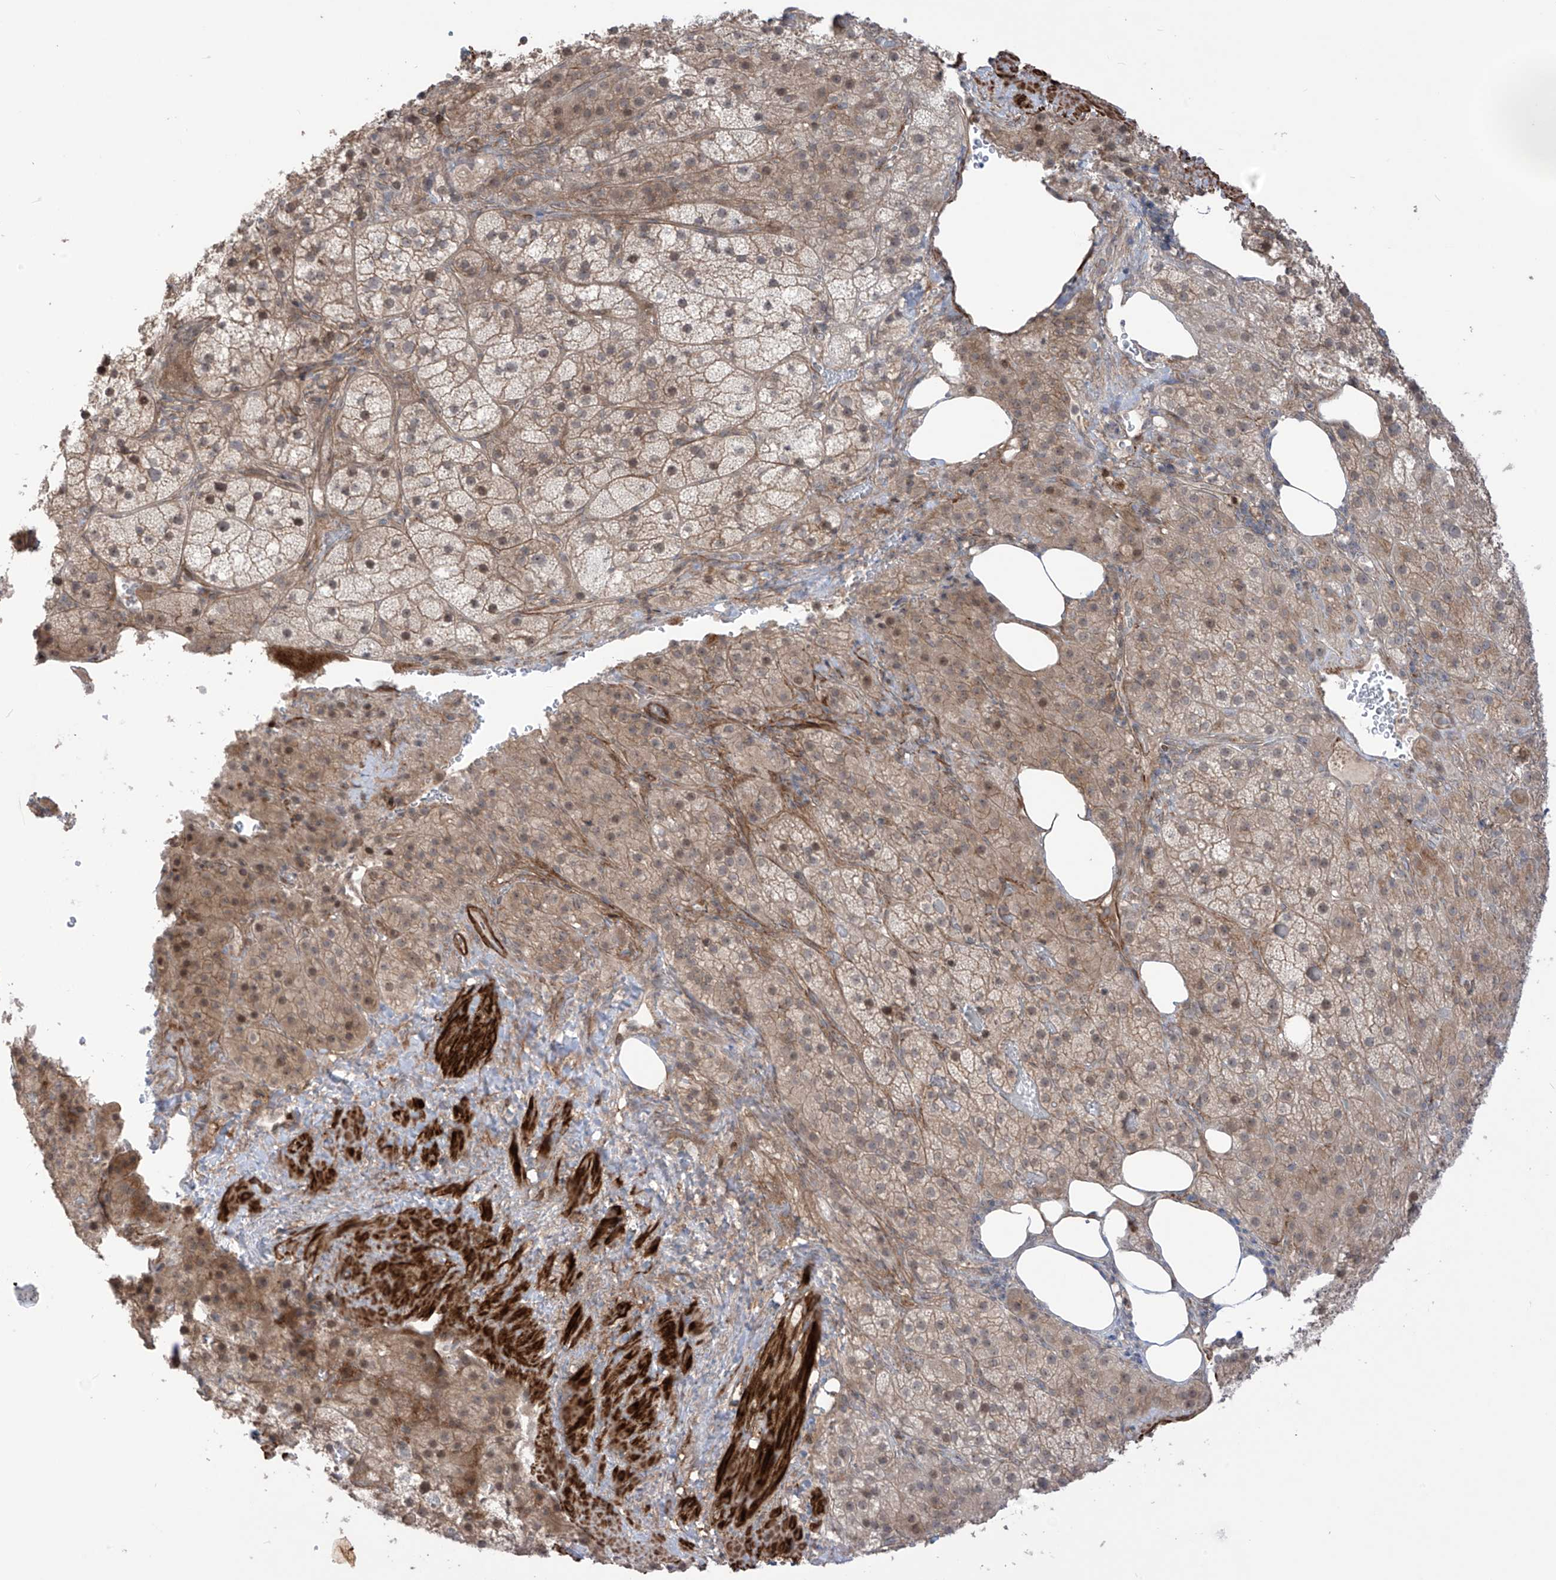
{"staining": {"intensity": "weak", "quantity": ">75%", "location": "cytoplasmic/membranous,nuclear"}, "tissue": "adrenal gland", "cell_type": "Glandular cells", "image_type": "normal", "snomed": [{"axis": "morphology", "description": "Normal tissue, NOS"}, {"axis": "topography", "description": "Adrenal gland"}], "caption": "Weak cytoplasmic/membranous,nuclear positivity is appreciated in approximately >75% of glandular cells in benign adrenal gland.", "gene": "LRRC74A", "patient": {"sex": "female", "age": 59}}